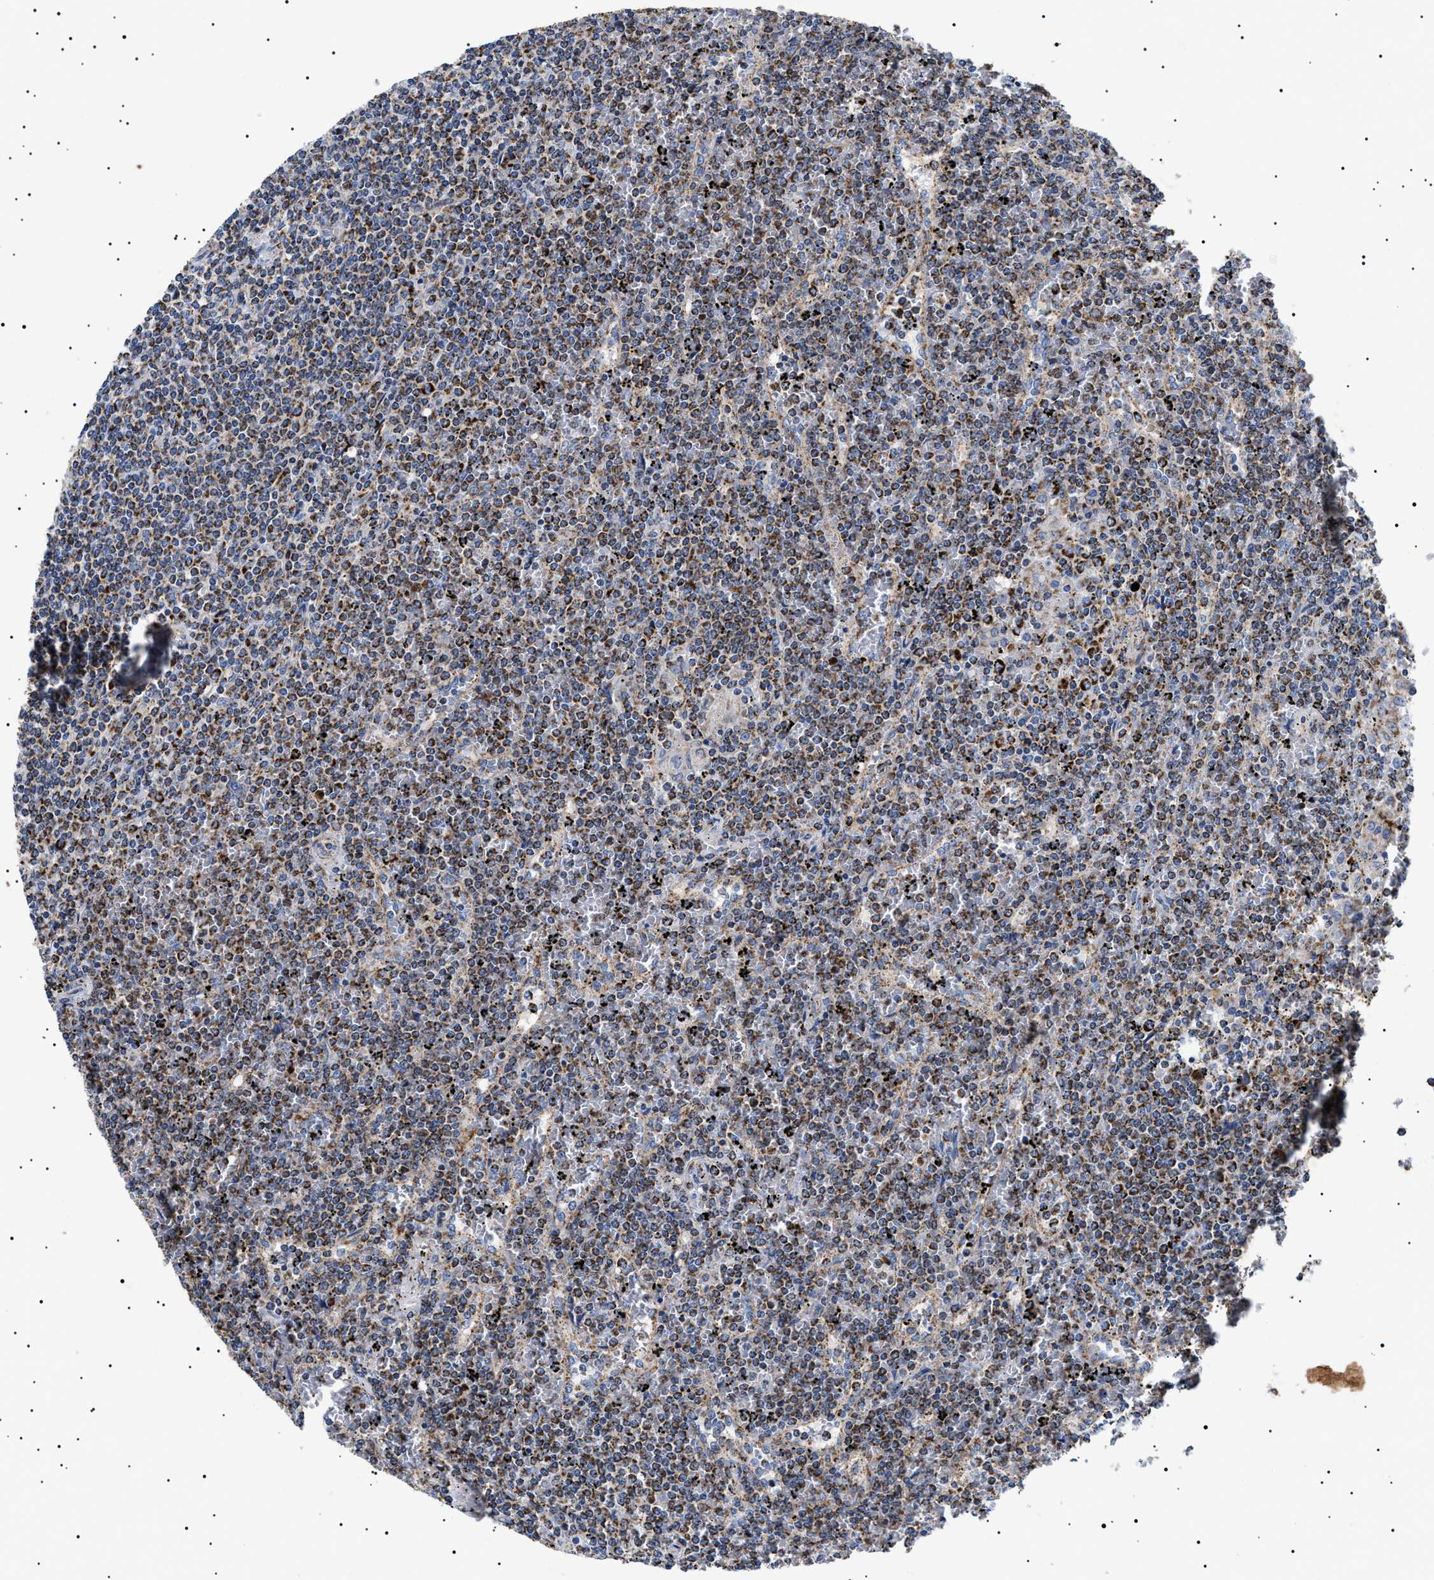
{"staining": {"intensity": "strong", "quantity": ">75%", "location": "cytoplasmic/membranous"}, "tissue": "lymphoma", "cell_type": "Tumor cells", "image_type": "cancer", "snomed": [{"axis": "morphology", "description": "Malignant lymphoma, non-Hodgkin's type, Low grade"}, {"axis": "topography", "description": "Spleen"}], "caption": "Strong cytoplasmic/membranous expression for a protein is appreciated in approximately >75% of tumor cells of low-grade malignant lymphoma, non-Hodgkin's type using immunohistochemistry (IHC).", "gene": "CHRDL2", "patient": {"sex": "female", "age": 19}}